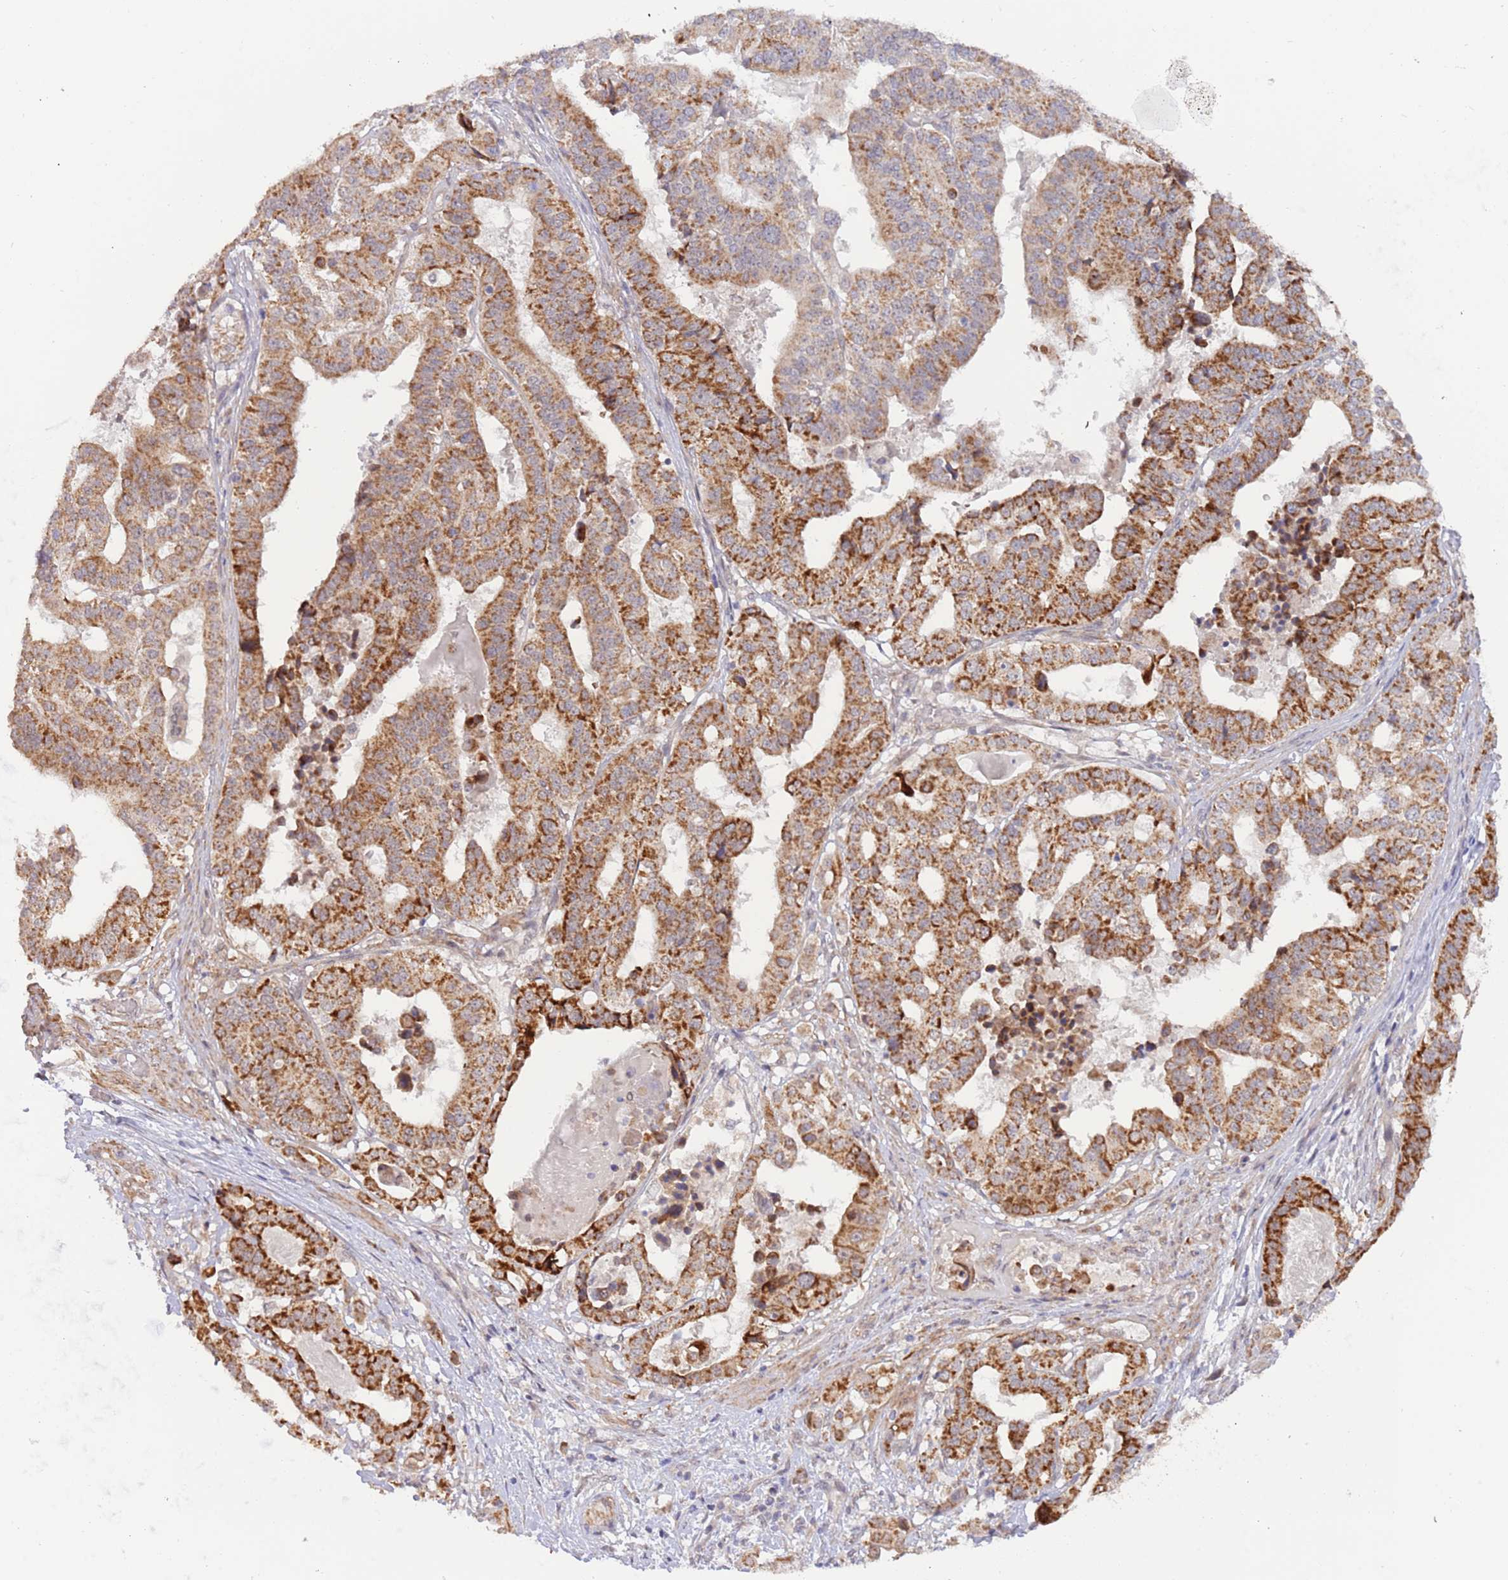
{"staining": {"intensity": "strong", "quantity": ">75%", "location": "cytoplasmic/membranous"}, "tissue": "stomach cancer", "cell_type": "Tumor cells", "image_type": "cancer", "snomed": [{"axis": "morphology", "description": "Adenocarcinoma, NOS"}, {"axis": "topography", "description": "Stomach"}], "caption": "DAB (3,3'-diaminobenzidine) immunohistochemical staining of adenocarcinoma (stomach) displays strong cytoplasmic/membranous protein expression in about >75% of tumor cells.", "gene": "UQCC3", "patient": {"sex": "male", "age": 48}}